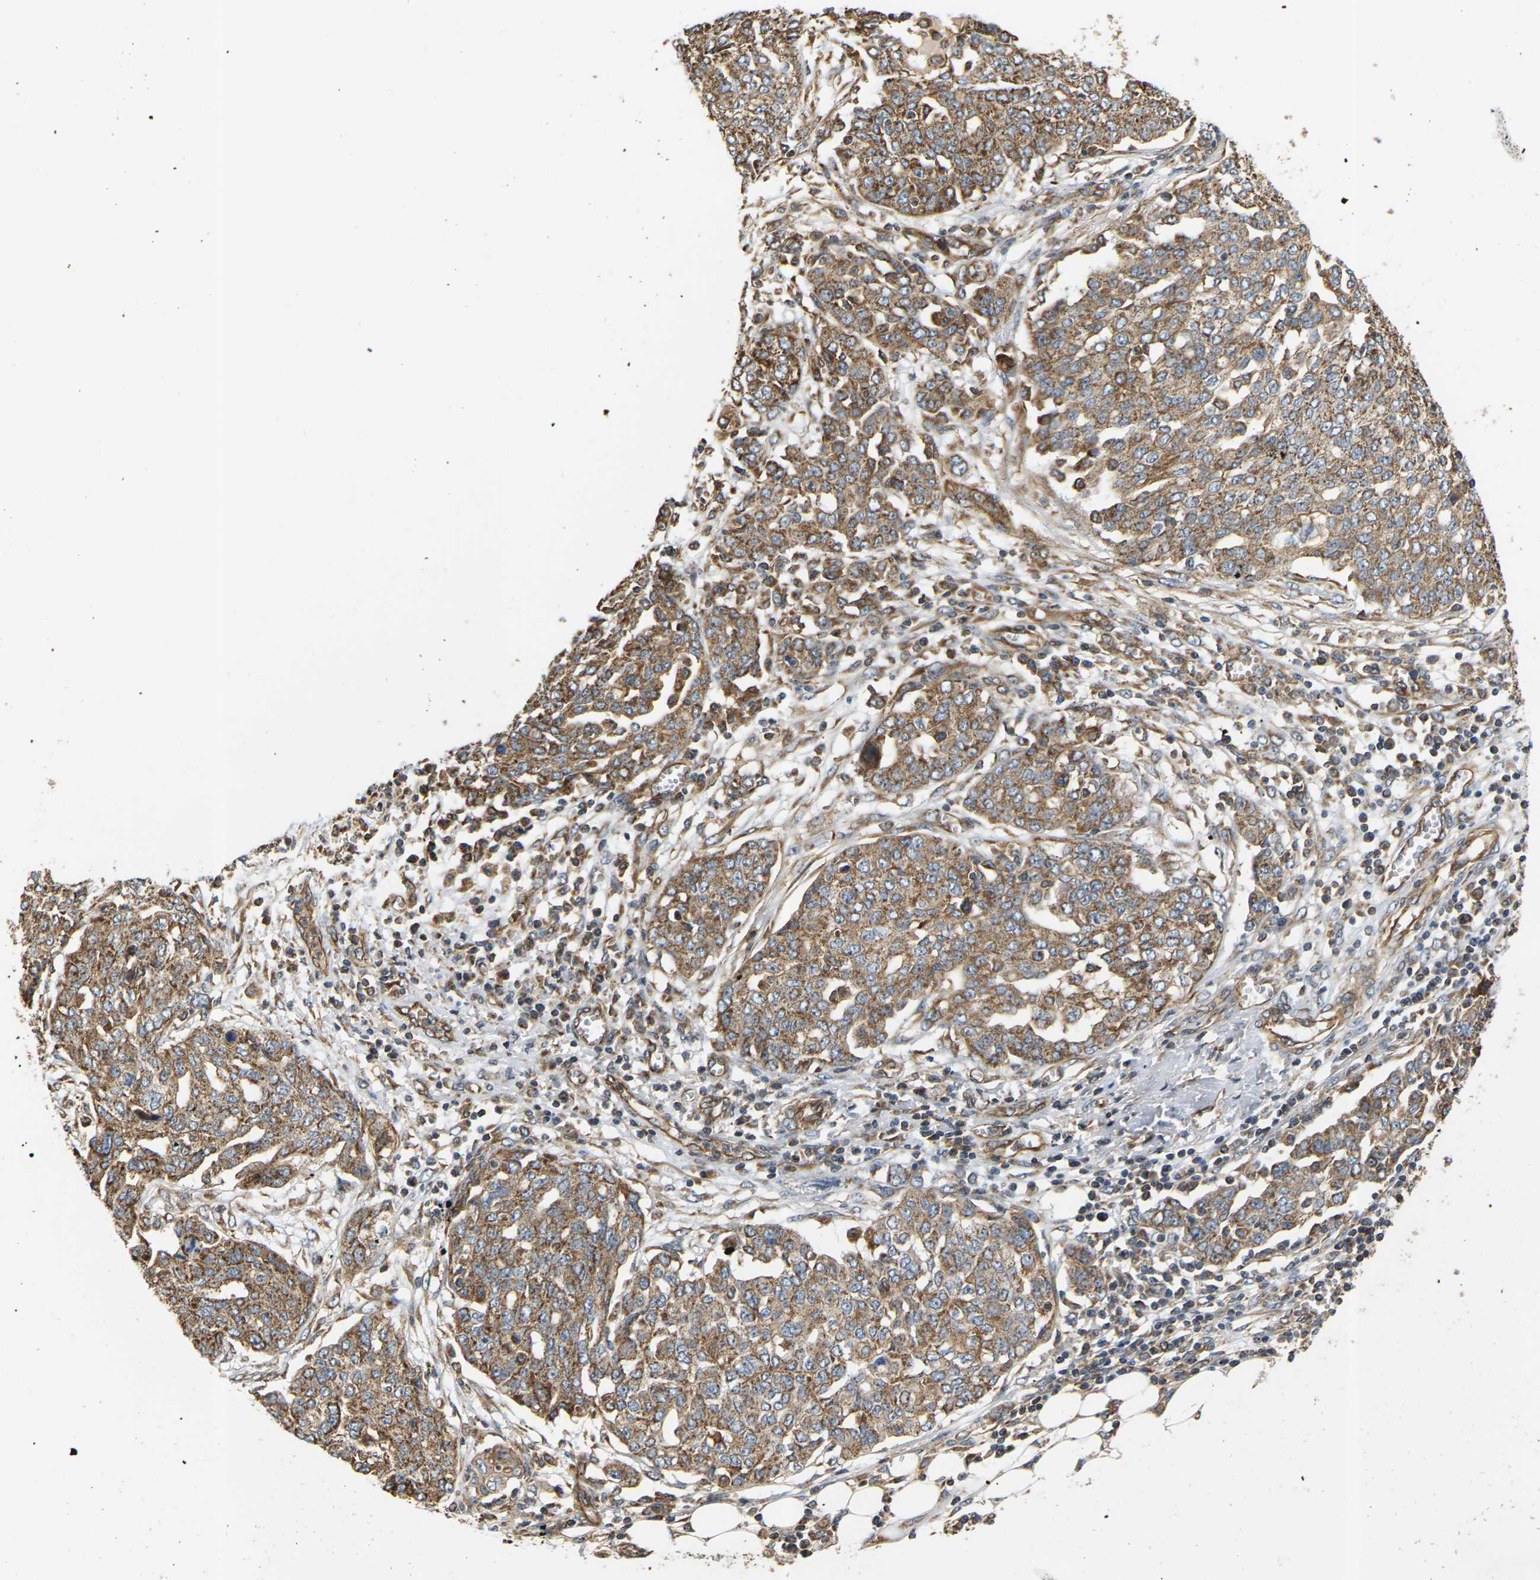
{"staining": {"intensity": "moderate", "quantity": ">75%", "location": "cytoplasmic/membranous"}, "tissue": "ovarian cancer", "cell_type": "Tumor cells", "image_type": "cancer", "snomed": [{"axis": "morphology", "description": "Cystadenocarcinoma, serous, NOS"}, {"axis": "topography", "description": "Soft tissue"}, {"axis": "topography", "description": "Ovary"}], "caption": "IHC (DAB) staining of ovarian cancer demonstrates moderate cytoplasmic/membranous protein staining in approximately >75% of tumor cells. Using DAB (brown) and hematoxylin (blue) stains, captured at high magnification using brightfield microscopy.", "gene": "PCDHB4", "patient": {"sex": "female", "age": 57}}